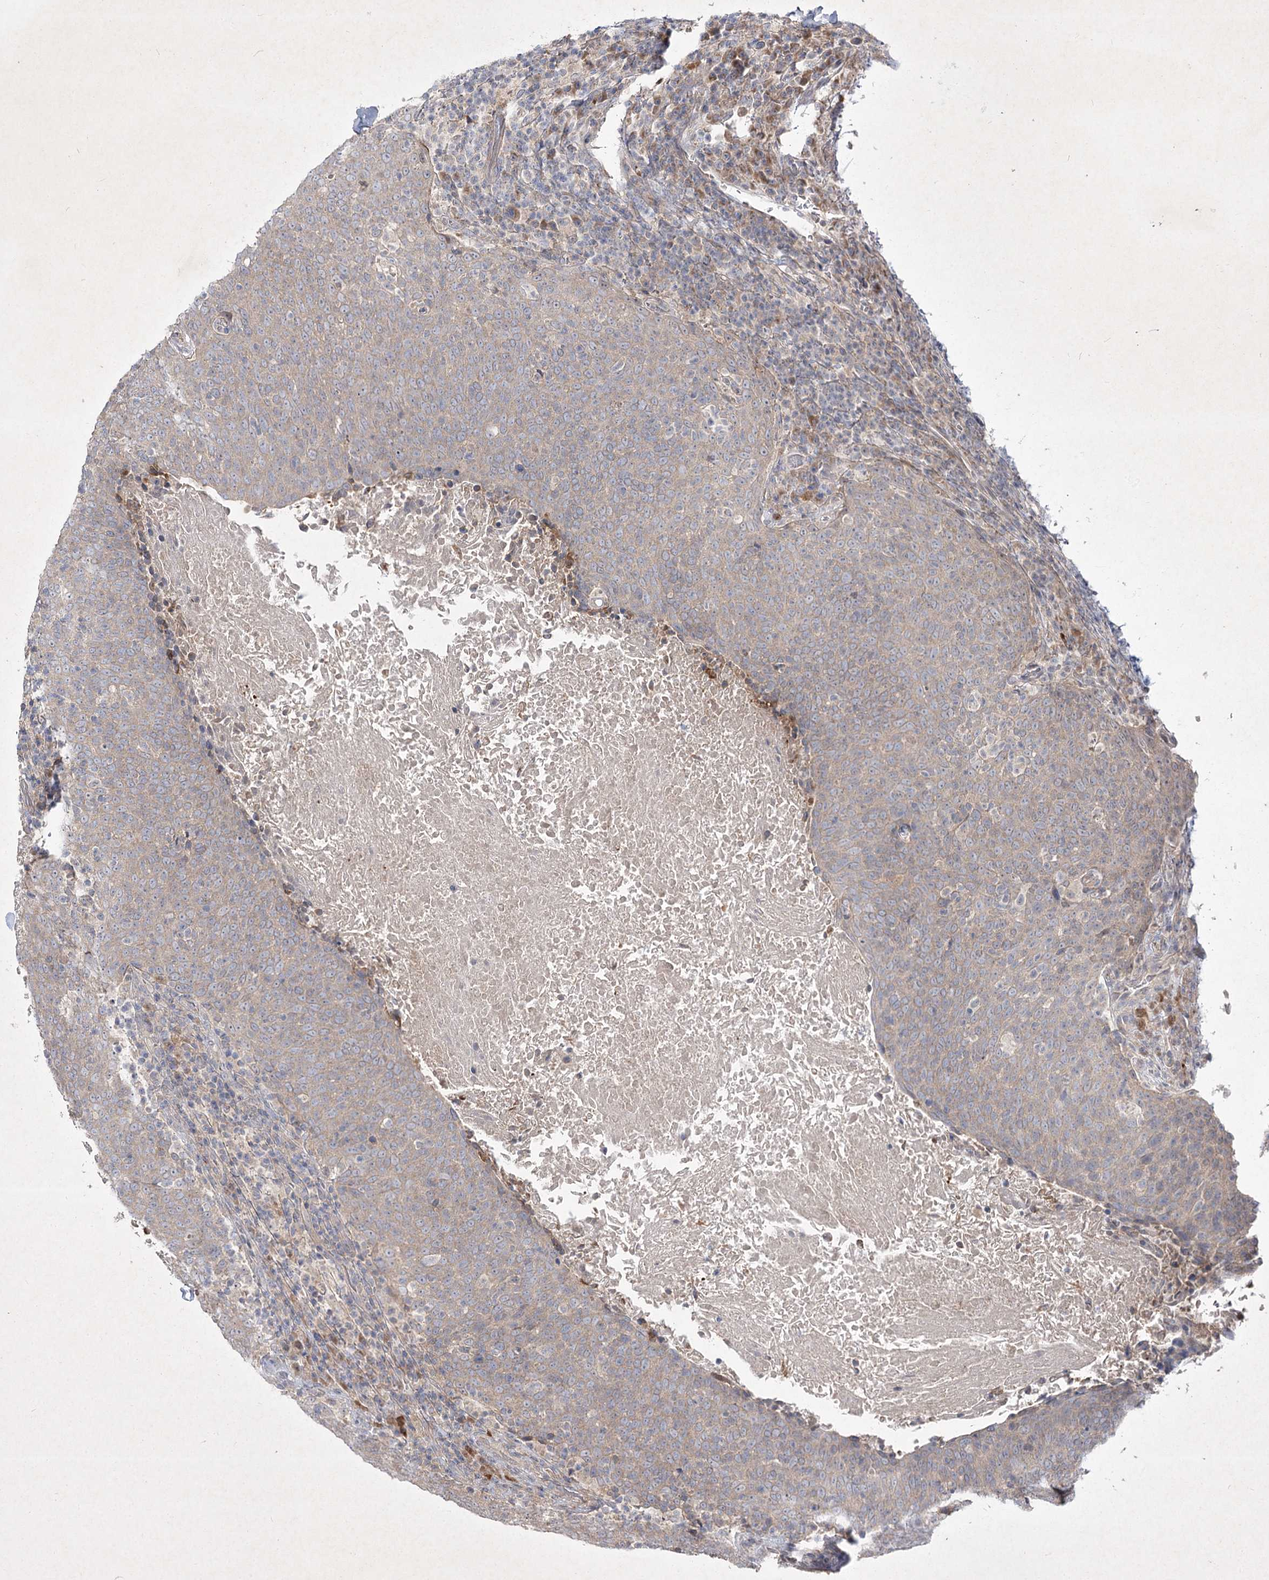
{"staining": {"intensity": "weak", "quantity": ">75%", "location": "cytoplasmic/membranous"}, "tissue": "head and neck cancer", "cell_type": "Tumor cells", "image_type": "cancer", "snomed": [{"axis": "morphology", "description": "Squamous cell carcinoma, NOS"}, {"axis": "morphology", "description": "Squamous cell carcinoma, metastatic, NOS"}, {"axis": "topography", "description": "Lymph node"}, {"axis": "topography", "description": "Head-Neck"}], "caption": "A low amount of weak cytoplasmic/membranous positivity is appreciated in approximately >75% of tumor cells in metastatic squamous cell carcinoma (head and neck) tissue. (DAB IHC with brightfield microscopy, high magnification).", "gene": "CIB2", "patient": {"sex": "male", "age": 62}}